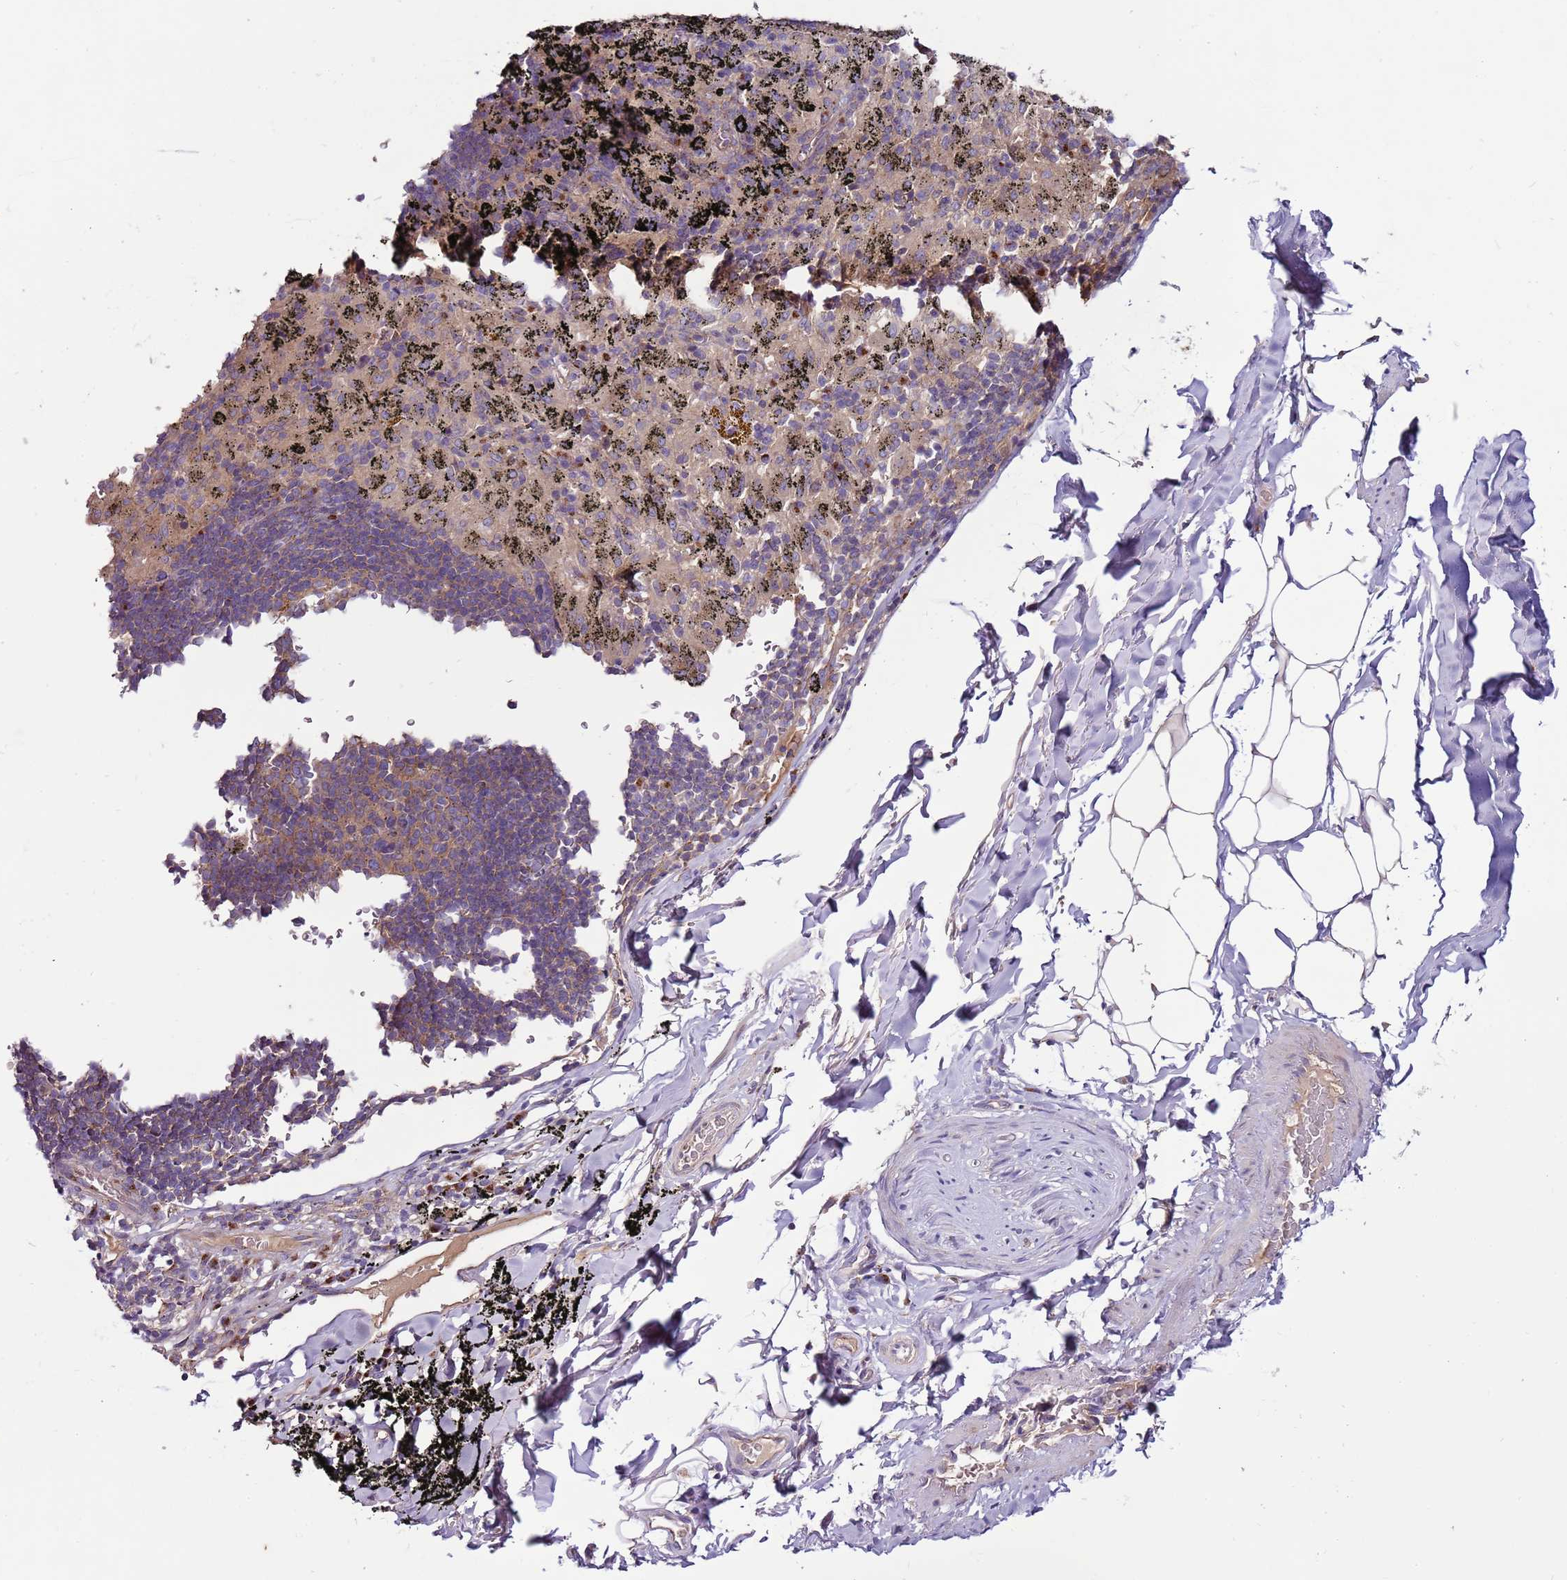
{"staining": {"intensity": "negative", "quantity": "none", "location": "none"}, "tissue": "adipose tissue", "cell_type": "Adipocytes", "image_type": "normal", "snomed": [{"axis": "morphology", "description": "Normal tissue, NOS"}, {"axis": "topography", "description": "Lymph node"}, {"axis": "topography", "description": "Bronchus"}], "caption": "The immunohistochemistry photomicrograph has no significant staining in adipocytes of adipose tissue.", "gene": "FAM20A", "patient": {"sex": "male", "age": 63}}